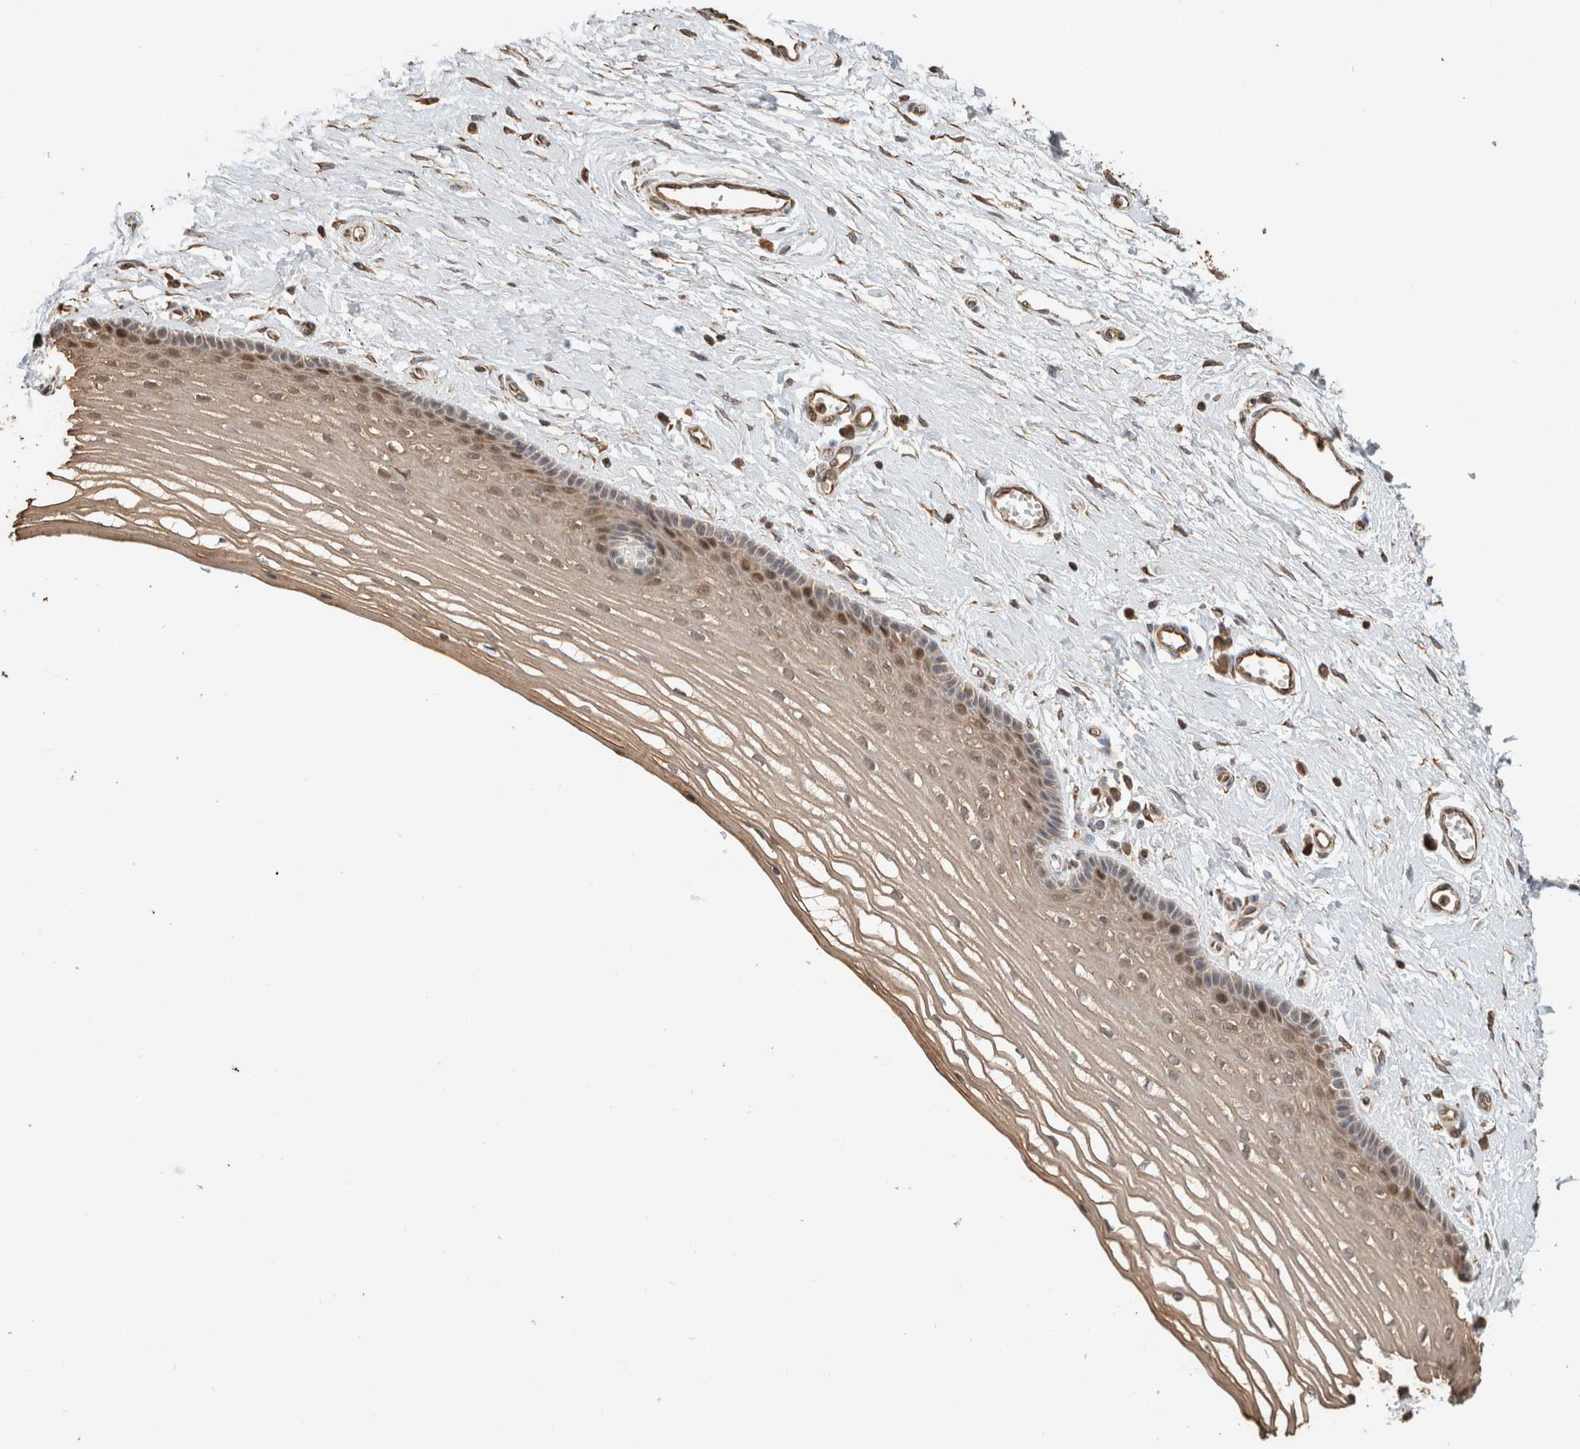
{"staining": {"intensity": "weak", "quantity": "25%-75%", "location": "cytoplasmic/membranous,nuclear"}, "tissue": "vagina", "cell_type": "Squamous epithelial cells", "image_type": "normal", "snomed": [{"axis": "morphology", "description": "Normal tissue, NOS"}, {"axis": "topography", "description": "Vagina"}], "caption": "Human vagina stained for a protein (brown) shows weak cytoplasmic/membranous,nuclear positive expression in about 25%-75% of squamous epithelial cells.", "gene": "GINS4", "patient": {"sex": "female", "age": 46}}